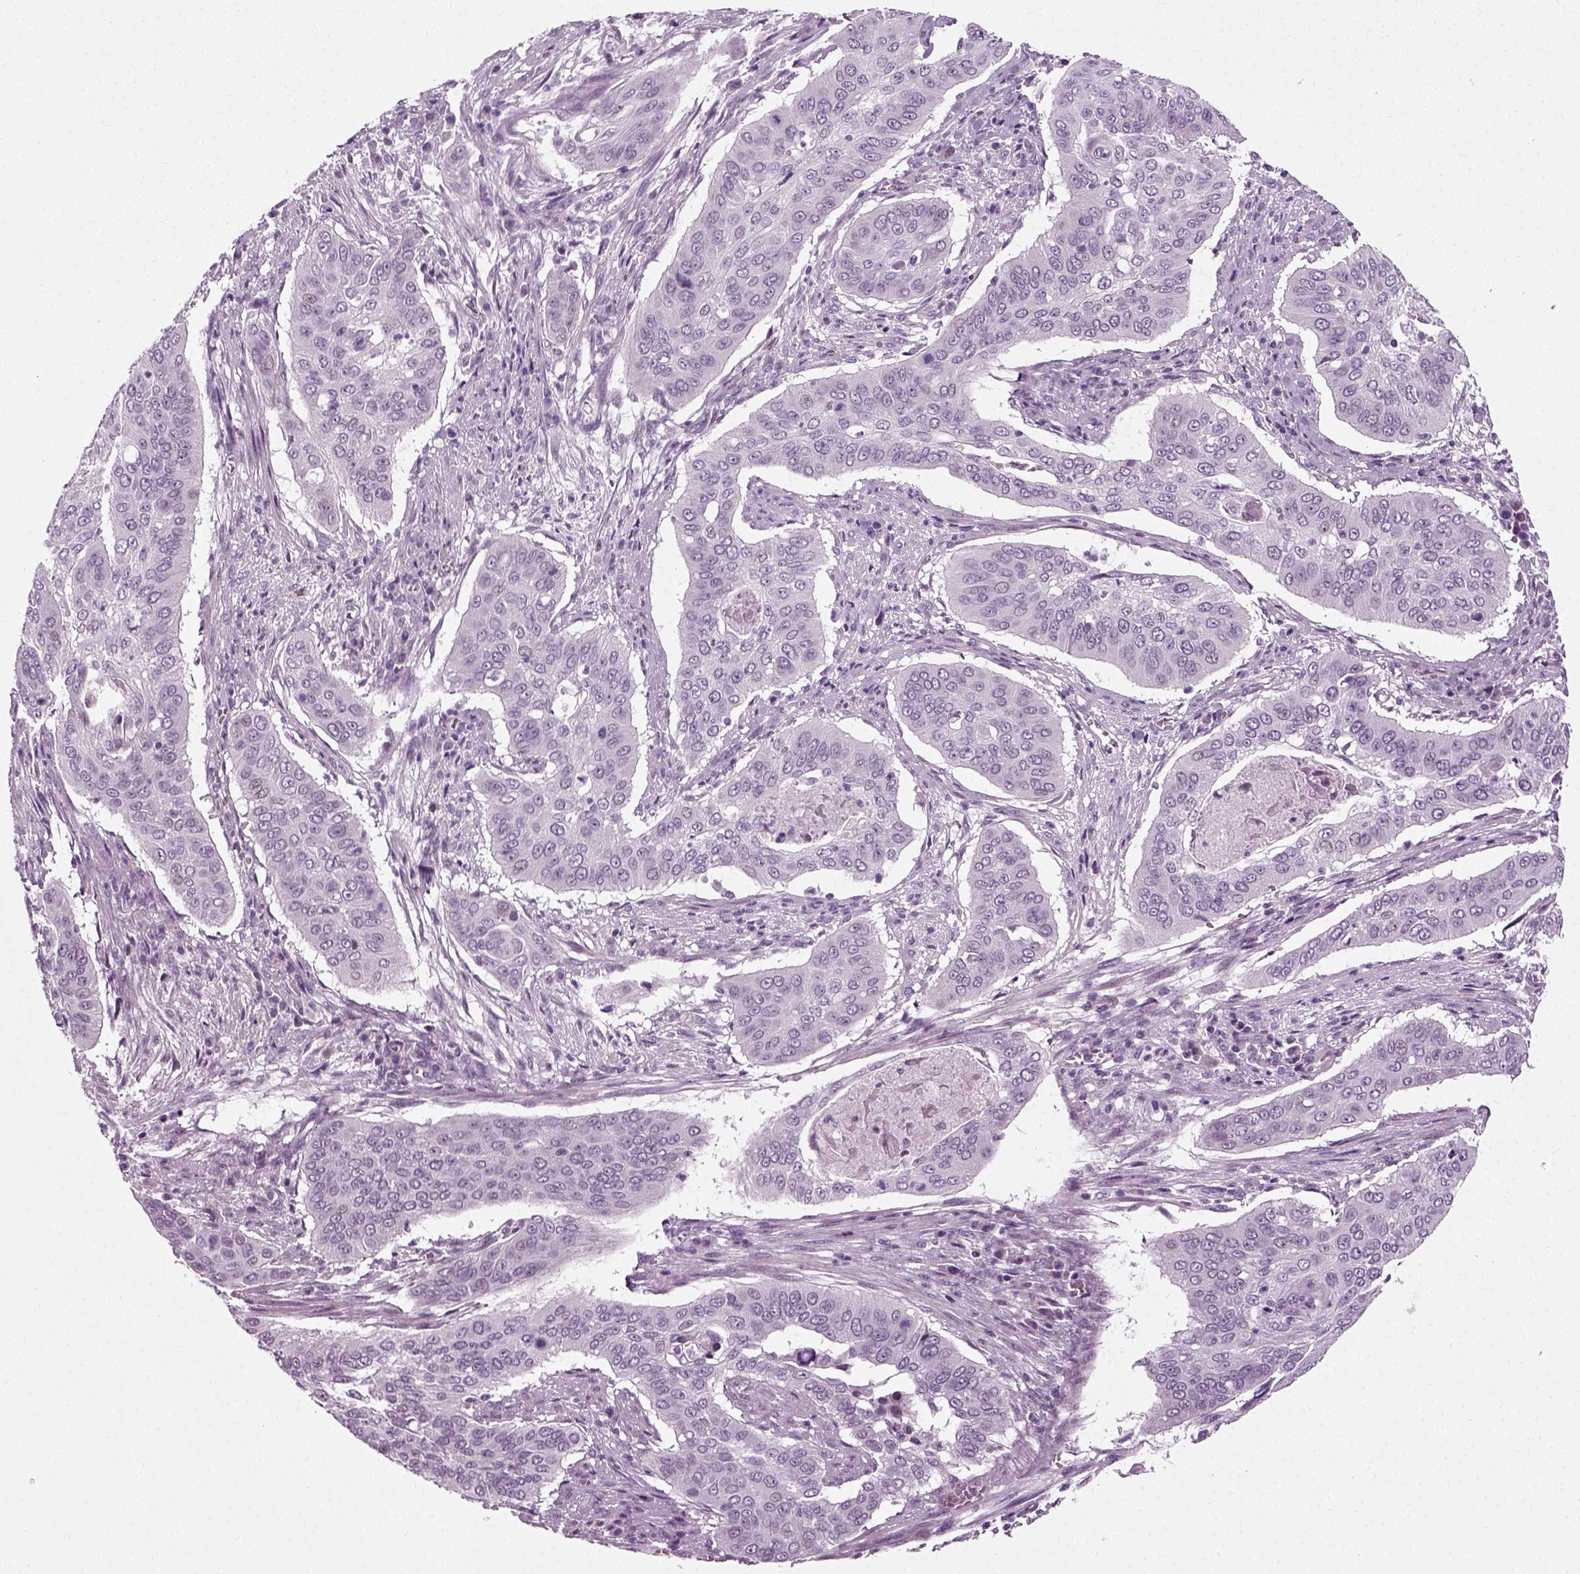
{"staining": {"intensity": "negative", "quantity": "none", "location": "none"}, "tissue": "cervical cancer", "cell_type": "Tumor cells", "image_type": "cancer", "snomed": [{"axis": "morphology", "description": "Squamous cell carcinoma, NOS"}, {"axis": "topography", "description": "Cervix"}], "caption": "IHC of human cervical cancer demonstrates no expression in tumor cells. (DAB (3,3'-diaminobenzidine) immunohistochemistry (IHC) with hematoxylin counter stain).", "gene": "SCG5", "patient": {"sex": "female", "age": 39}}